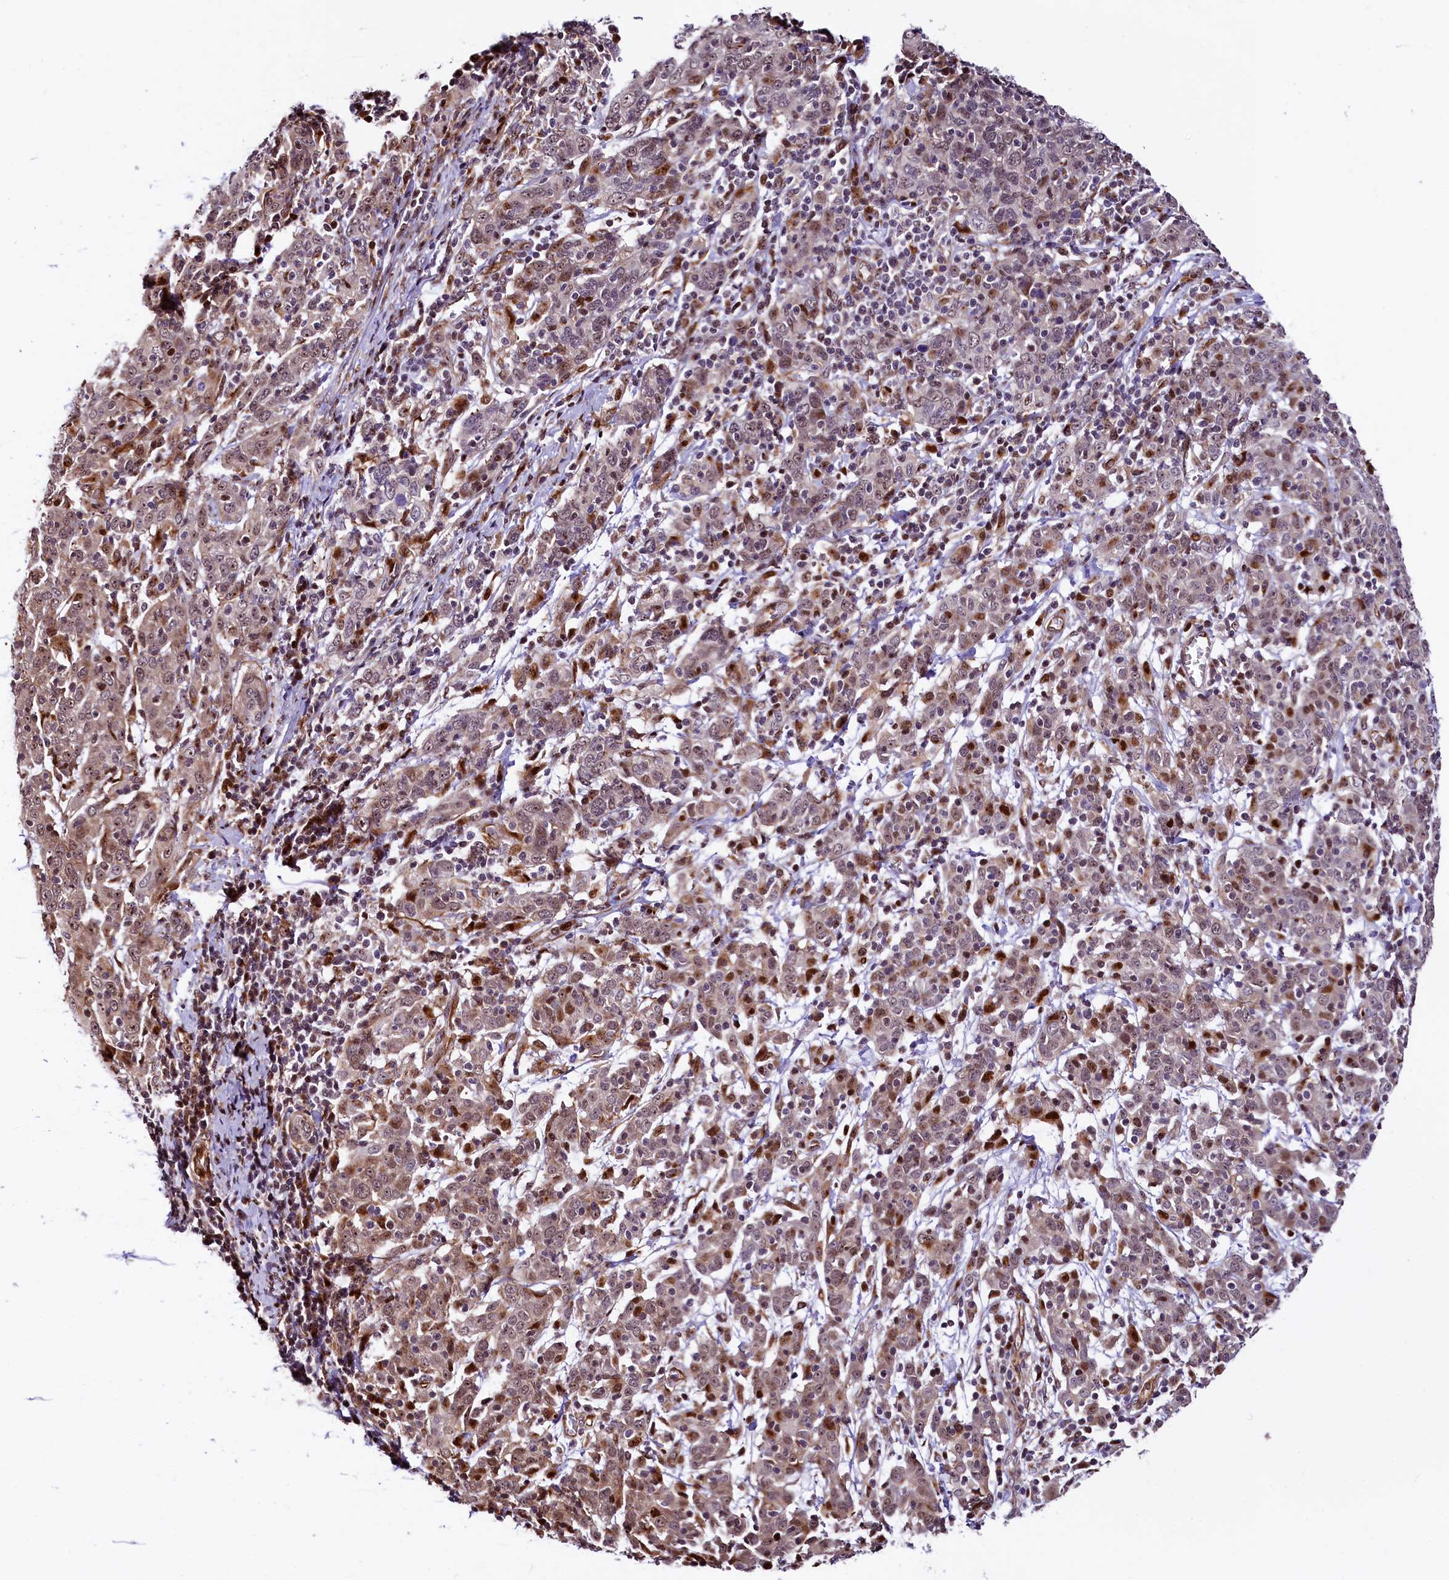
{"staining": {"intensity": "strong", "quantity": "<25%", "location": "nuclear"}, "tissue": "cervical cancer", "cell_type": "Tumor cells", "image_type": "cancer", "snomed": [{"axis": "morphology", "description": "Squamous cell carcinoma, NOS"}, {"axis": "topography", "description": "Cervix"}], "caption": "Immunohistochemistry (IHC) image of human cervical cancer stained for a protein (brown), which displays medium levels of strong nuclear expression in approximately <25% of tumor cells.", "gene": "TRMT112", "patient": {"sex": "female", "age": 67}}